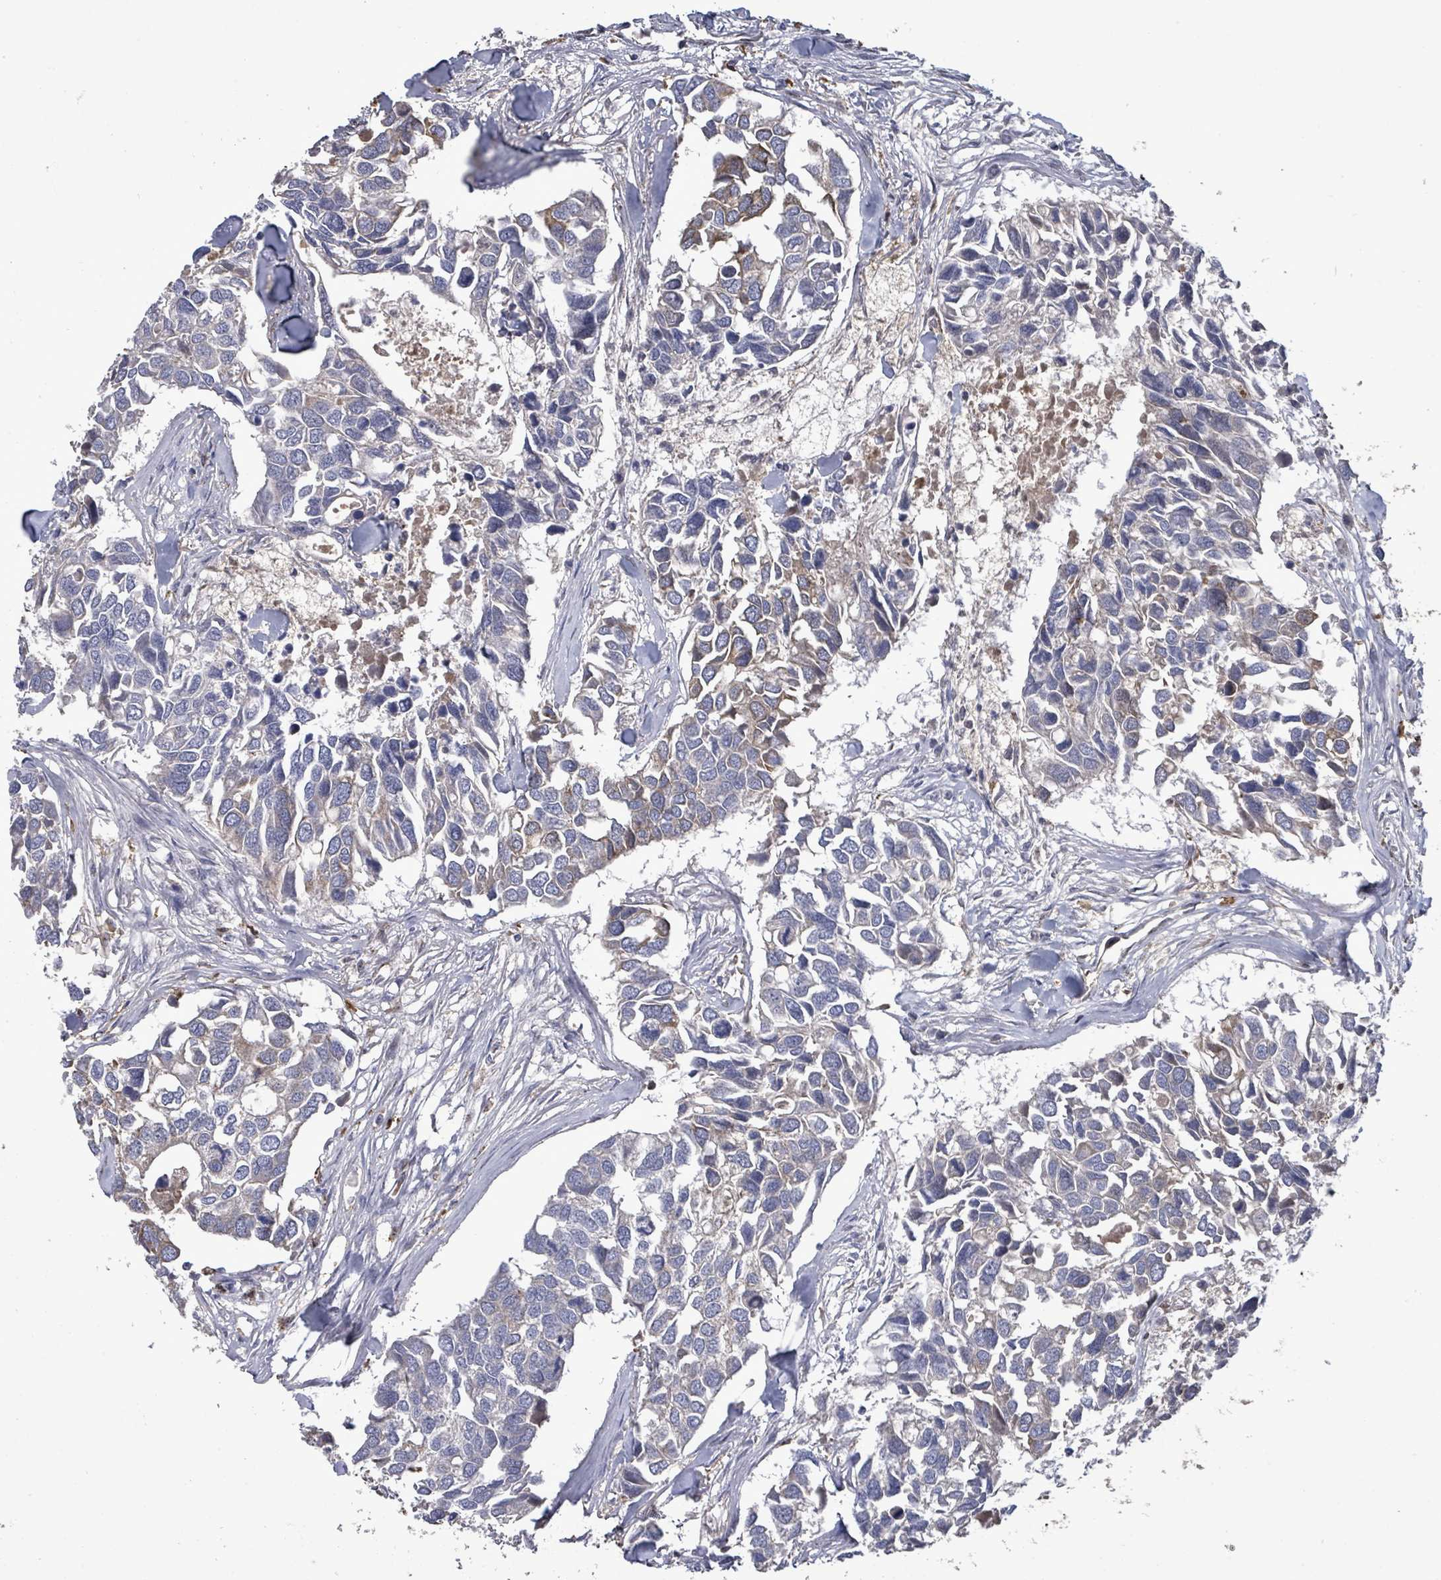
{"staining": {"intensity": "weak", "quantity": "<25%", "location": "cytoplasmic/membranous"}, "tissue": "breast cancer", "cell_type": "Tumor cells", "image_type": "cancer", "snomed": [{"axis": "morphology", "description": "Duct carcinoma"}, {"axis": "topography", "description": "Breast"}], "caption": "High power microscopy micrograph of an immunohistochemistry histopathology image of breast cancer, revealing no significant positivity in tumor cells.", "gene": "MTMR12", "patient": {"sex": "female", "age": 83}}